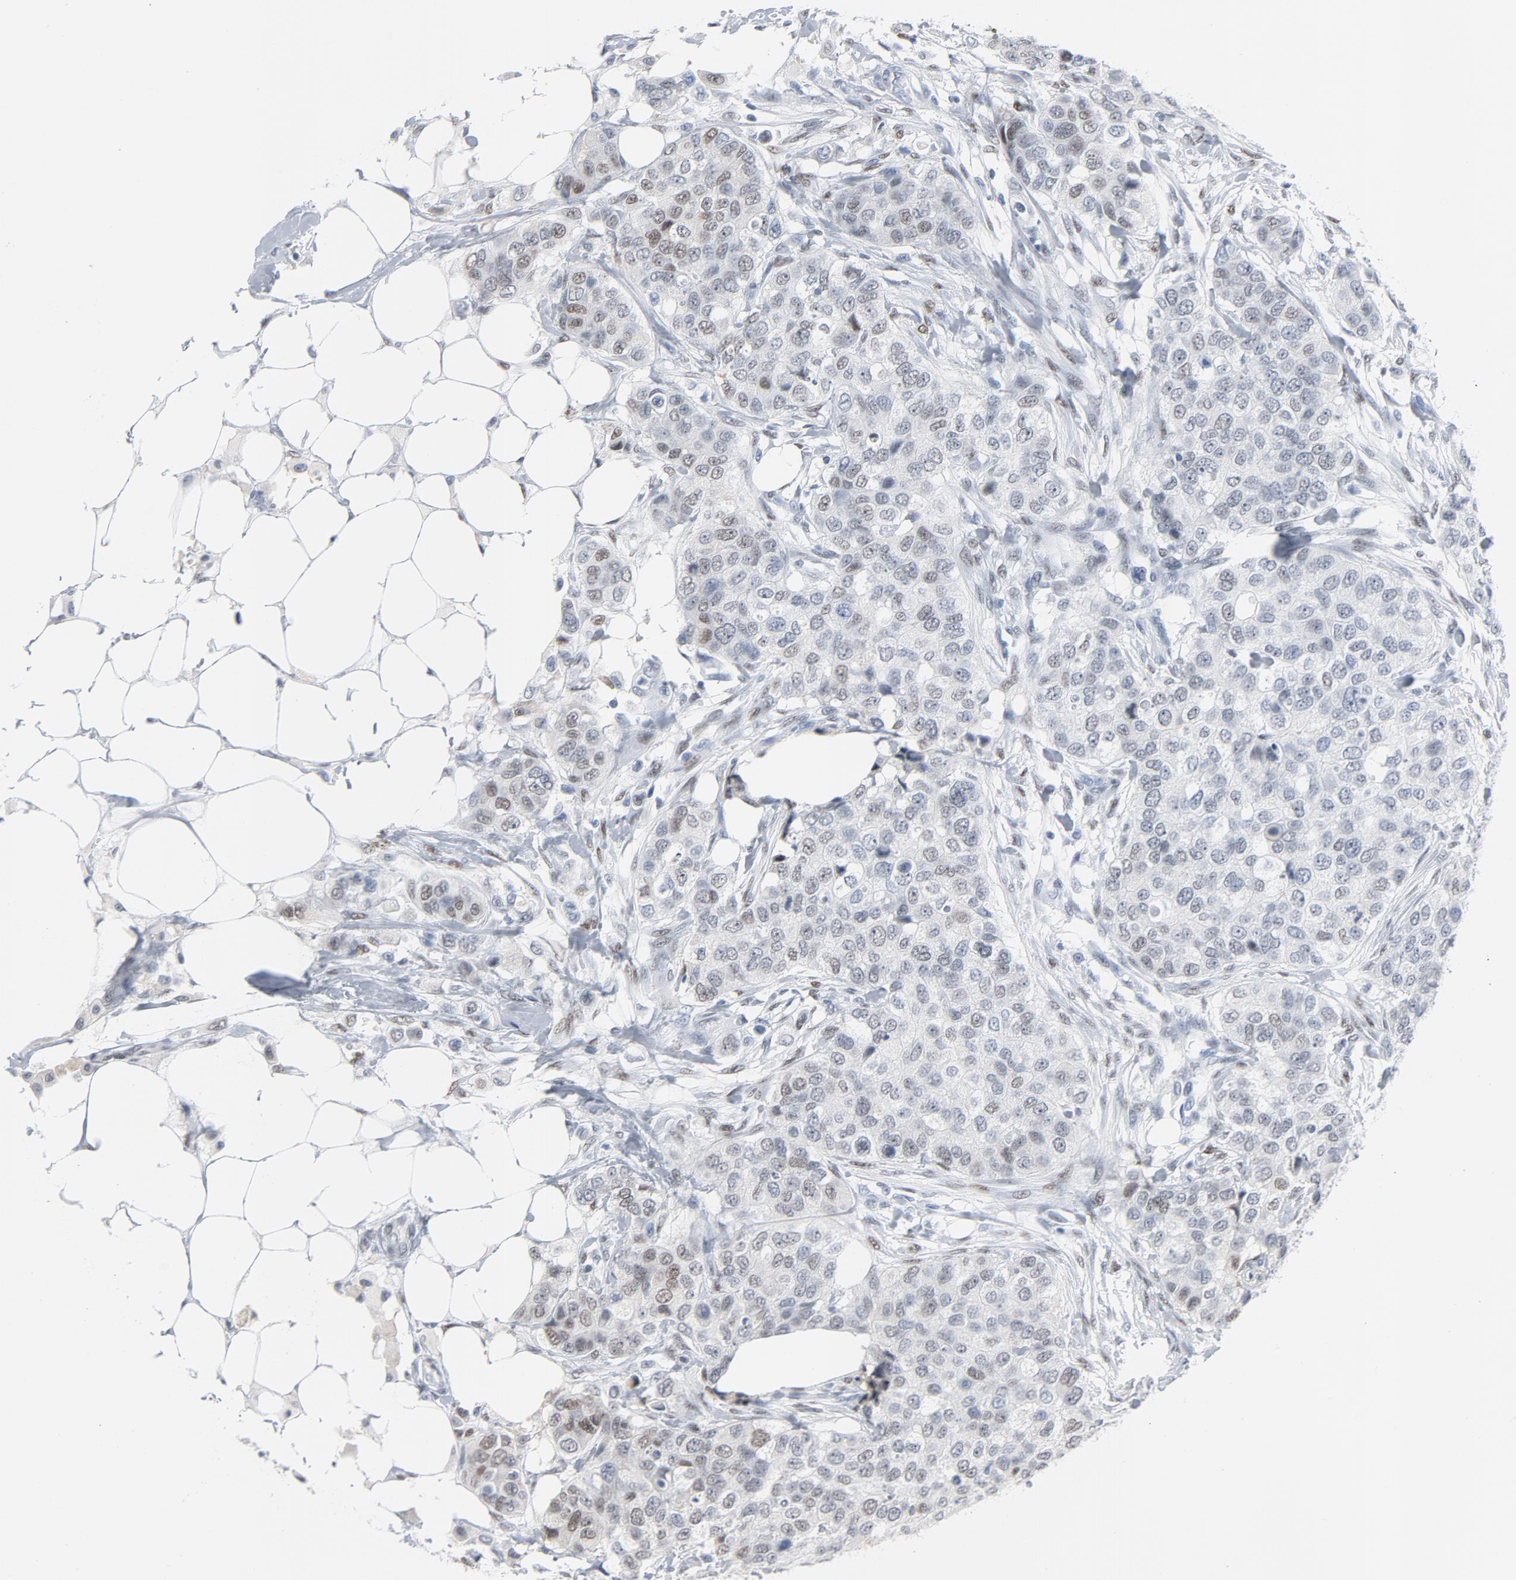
{"staining": {"intensity": "weak", "quantity": "<25%", "location": "nuclear"}, "tissue": "breast cancer", "cell_type": "Tumor cells", "image_type": "cancer", "snomed": [{"axis": "morphology", "description": "Normal tissue, NOS"}, {"axis": "morphology", "description": "Duct carcinoma"}, {"axis": "topography", "description": "Breast"}], "caption": "Tumor cells are negative for protein expression in human breast cancer. (DAB (3,3'-diaminobenzidine) IHC, high magnification).", "gene": "FOXP1", "patient": {"sex": "female", "age": 49}}